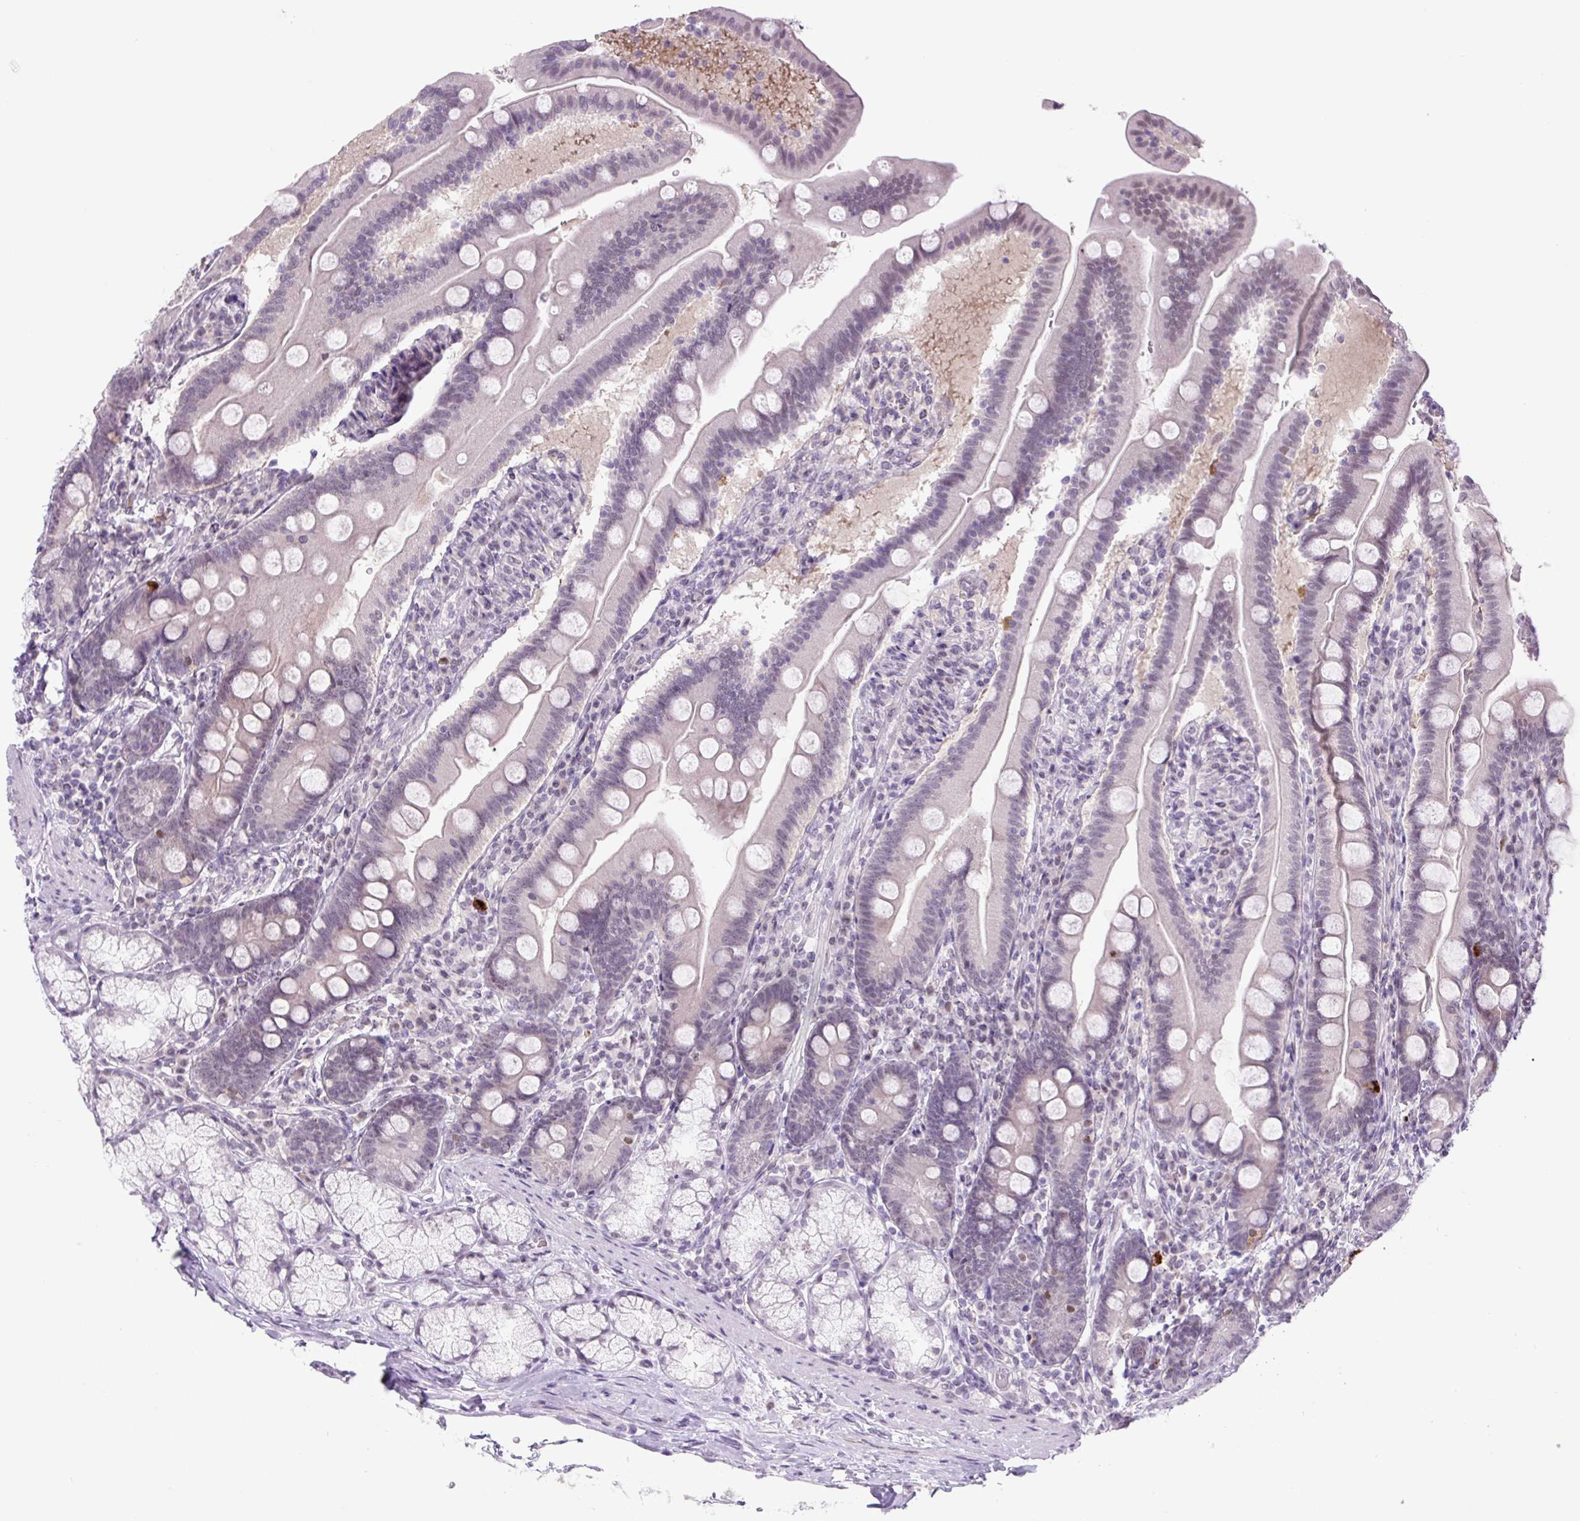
{"staining": {"intensity": "weak", "quantity": "<25%", "location": "cytoplasmic/membranous"}, "tissue": "duodenum", "cell_type": "Glandular cells", "image_type": "normal", "snomed": [{"axis": "morphology", "description": "Normal tissue, NOS"}, {"axis": "topography", "description": "Duodenum"}], "caption": "Immunohistochemistry histopathology image of benign duodenum: duodenum stained with DAB demonstrates no significant protein positivity in glandular cells.", "gene": "RYBP", "patient": {"sex": "female", "age": 67}}